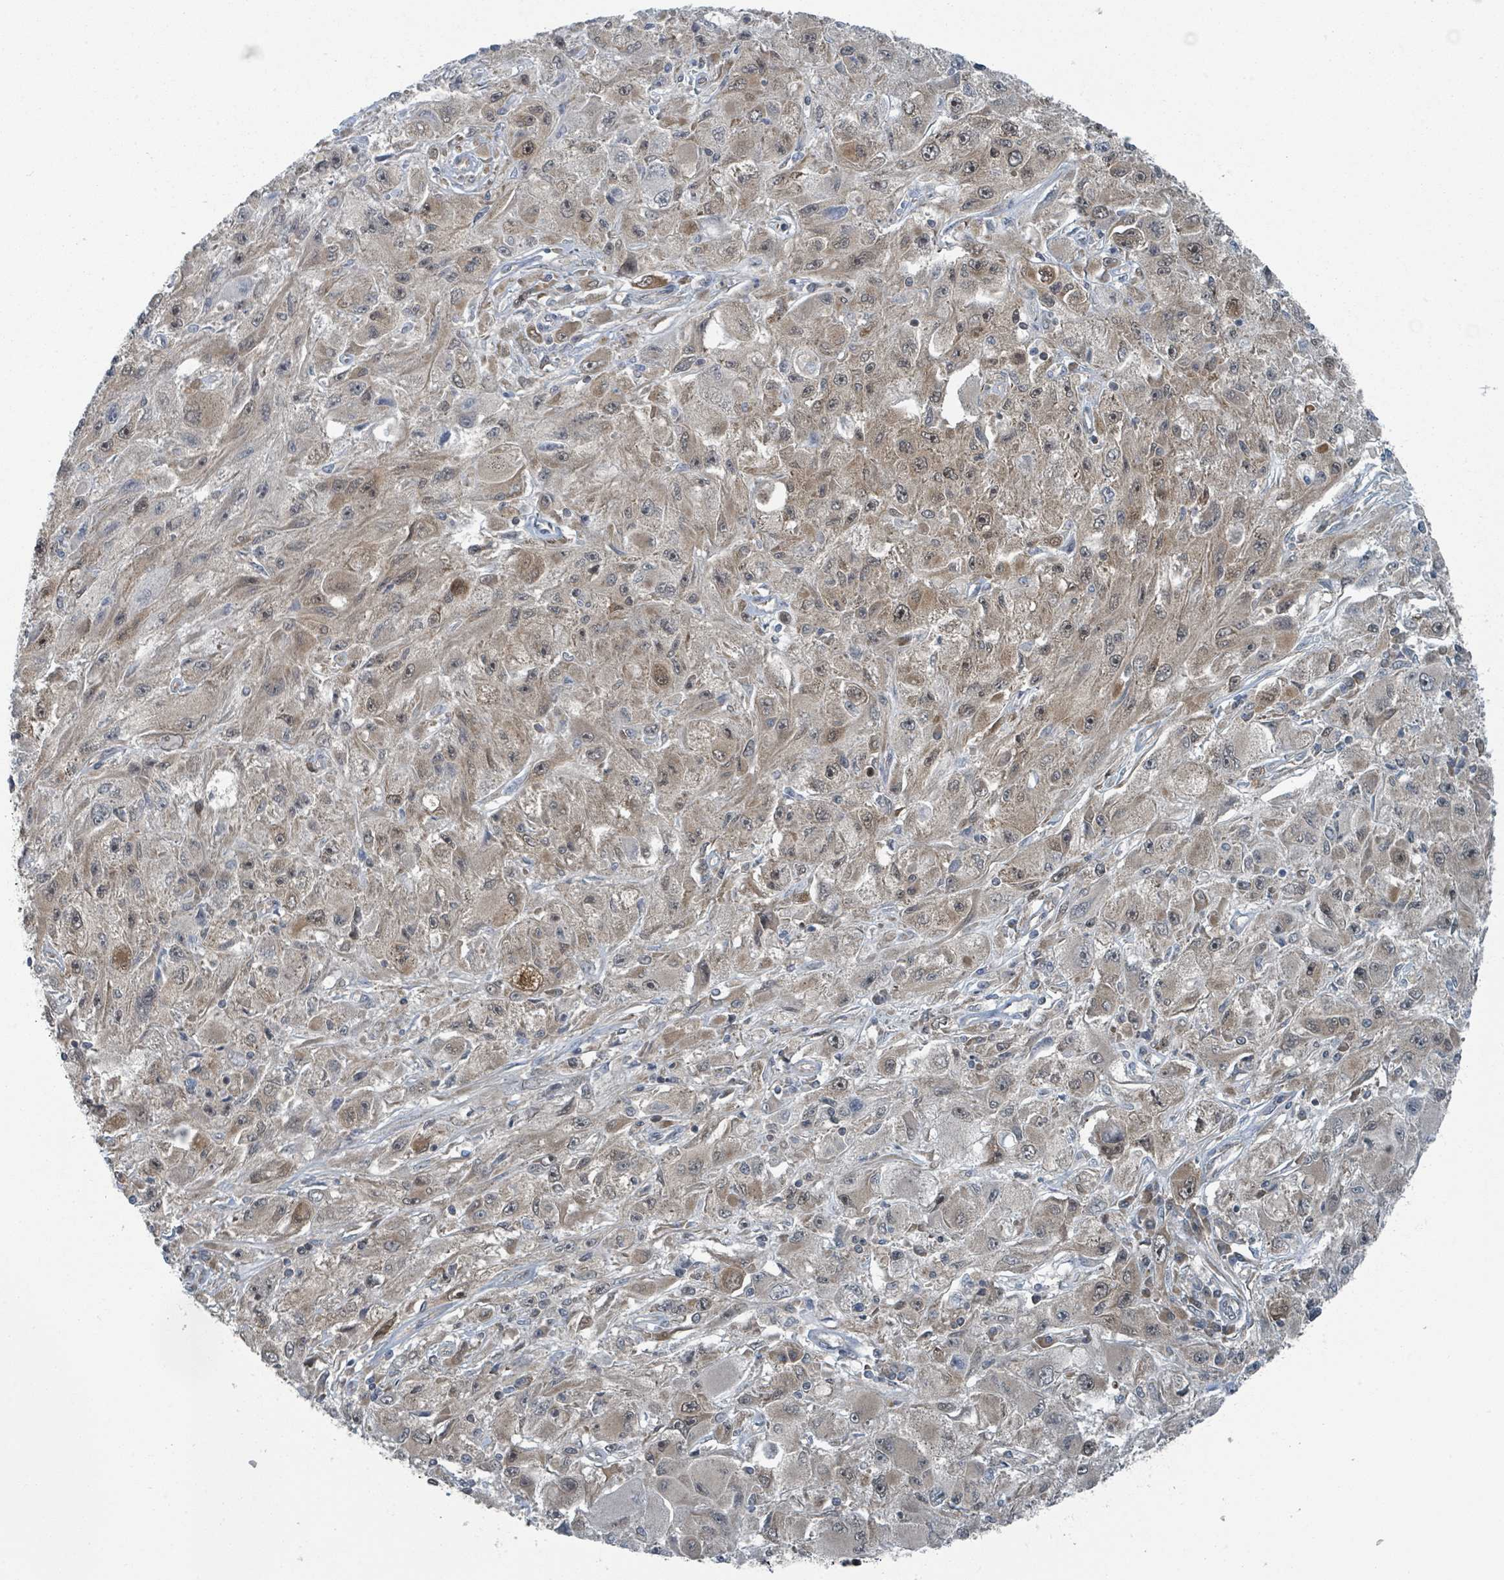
{"staining": {"intensity": "weak", "quantity": "25%-75%", "location": "cytoplasmic/membranous,nuclear"}, "tissue": "melanoma", "cell_type": "Tumor cells", "image_type": "cancer", "snomed": [{"axis": "morphology", "description": "Malignant melanoma, Metastatic site"}, {"axis": "topography", "description": "Skin"}], "caption": "Immunohistochemical staining of malignant melanoma (metastatic site) reveals low levels of weak cytoplasmic/membranous and nuclear positivity in about 25%-75% of tumor cells.", "gene": "GOLGA7", "patient": {"sex": "male", "age": 53}}